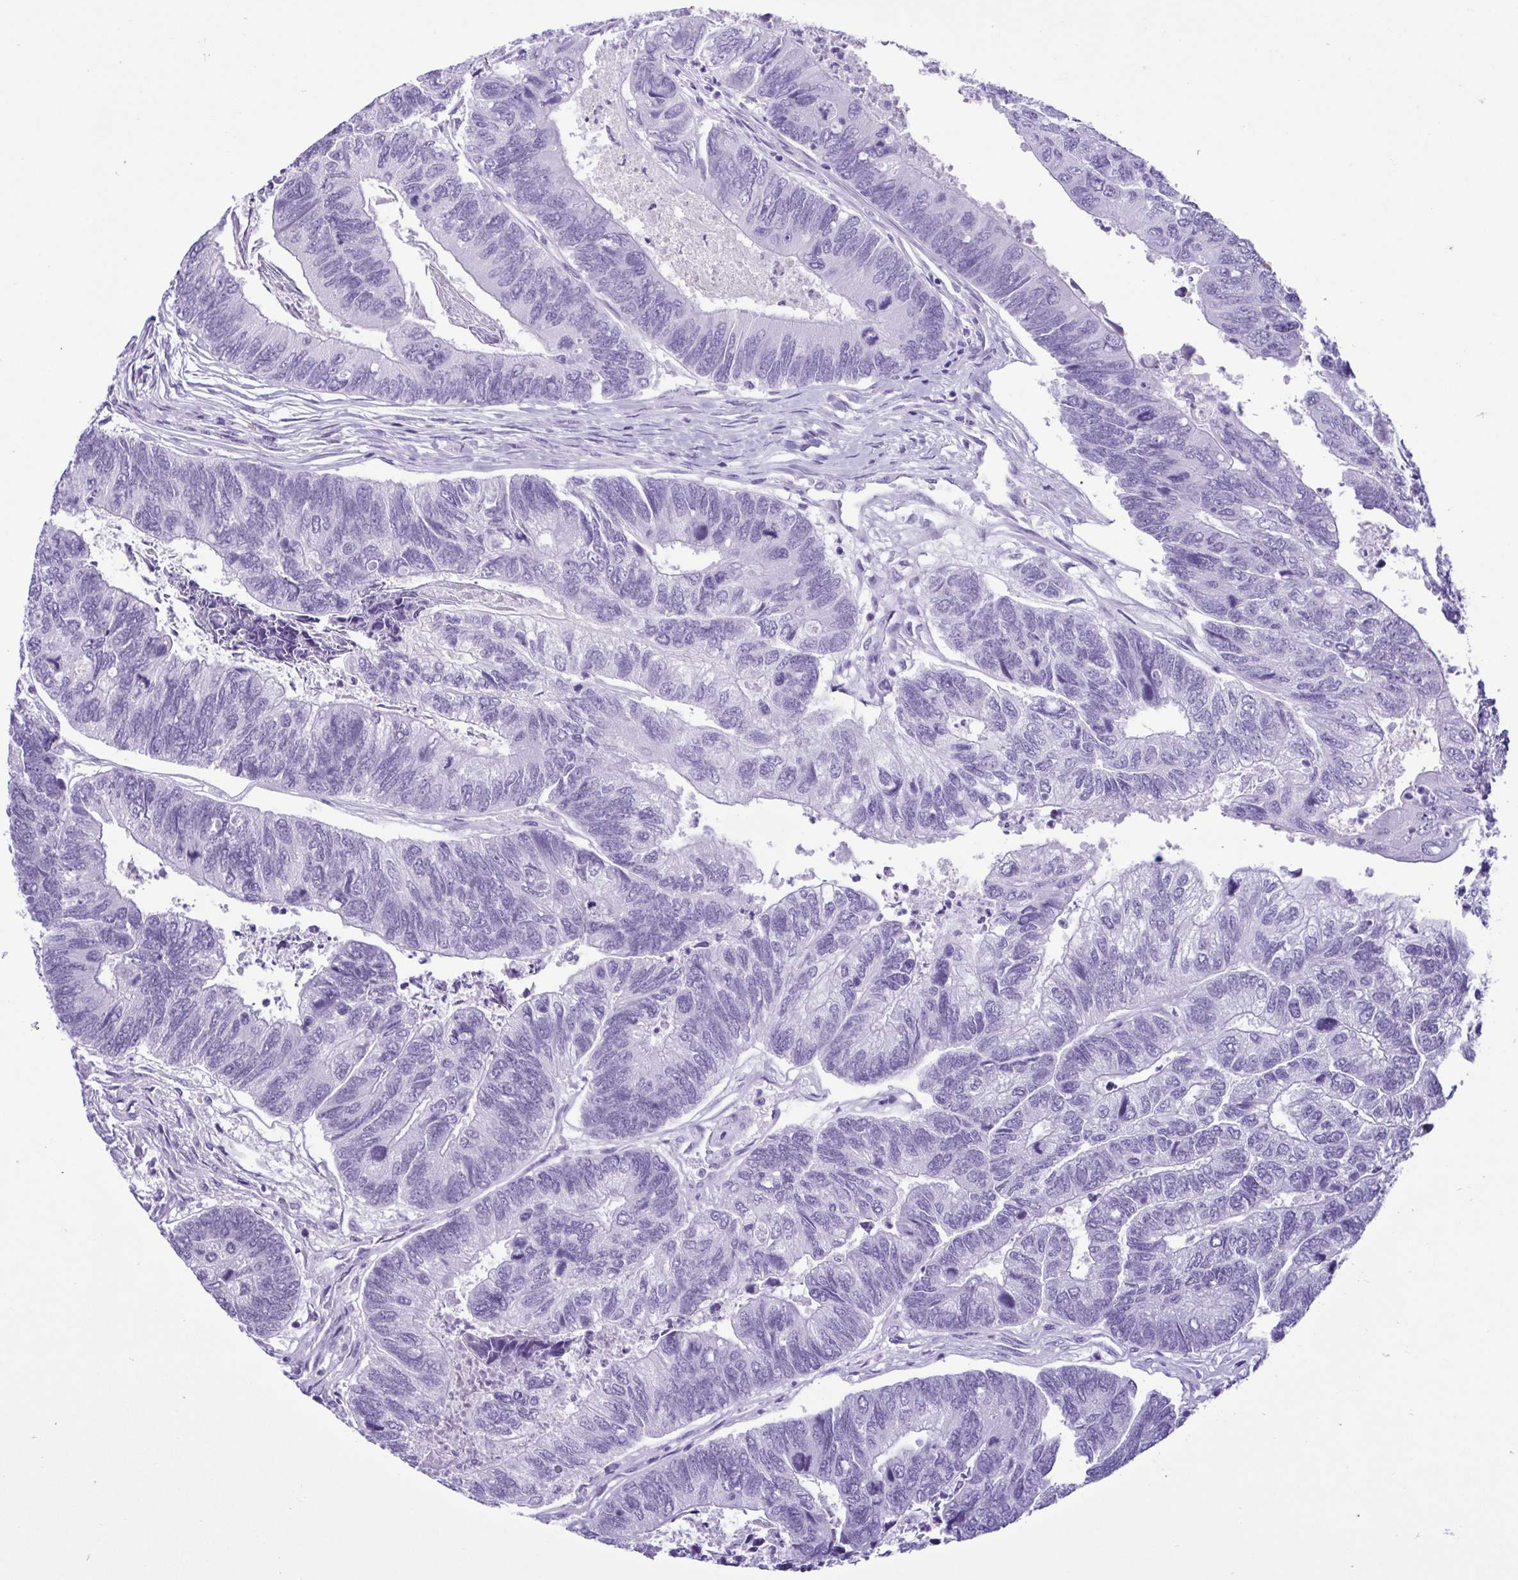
{"staining": {"intensity": "negative", "quantity": "none", "location": "none"}, "tissue": "colorectal cancer", "cell_type": "Tumor cells", "image_type": "cancer", "snomed": [{"axis": "morphology", "description": "Adenocarcinoma, NOS"}, {"axis": "topography", "description": "Colon"}], "caption": "DAB immunohistochemical staining of colorectal cancer (adenocarcinoma) reveals no significant expression in tumor cells.", "gene": "SPATA16", "patient": {"sex": "female", "age": 67}}